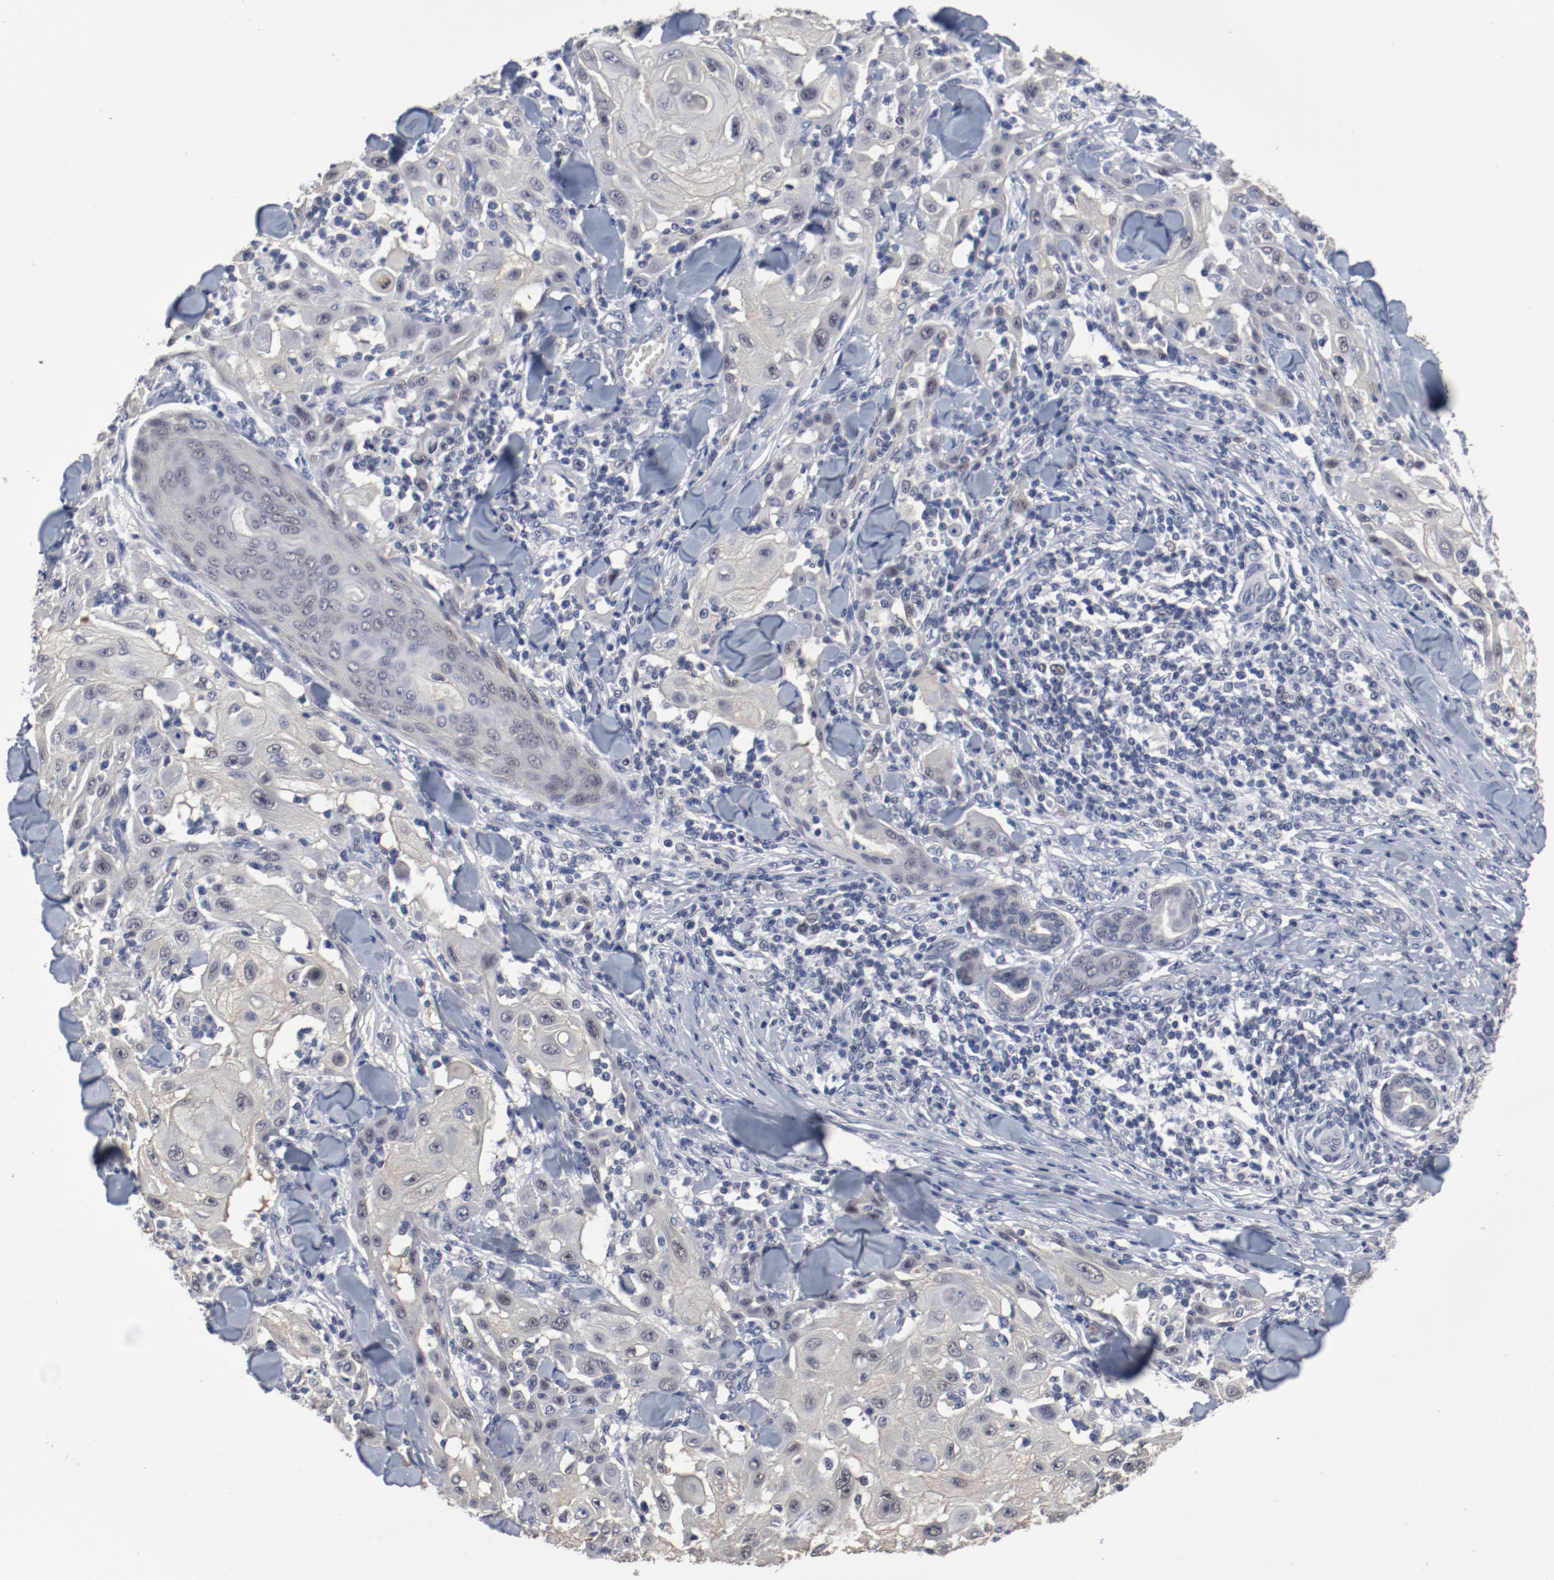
{"staining": {"intensity": "negative", "quantity": "none", "location": "none"}, "tissue": "skin cancer", "cell_type": "Tumor cells", "image_type": "cancer", "snomed": [{"axis": "morphology", "description": "Squamous cell carcinoma, NOS"}, {"axis": "topography", "description": "Skin"}], "caption": "High power microscopy histopathology image of an immunohistochemistry (IHC) micrograph of skin squamous cell carcinoma, revealing no significant expression in tumor cells.", "gene": "ANKLE2", "patient": {"sex": "male", "age": 24}}